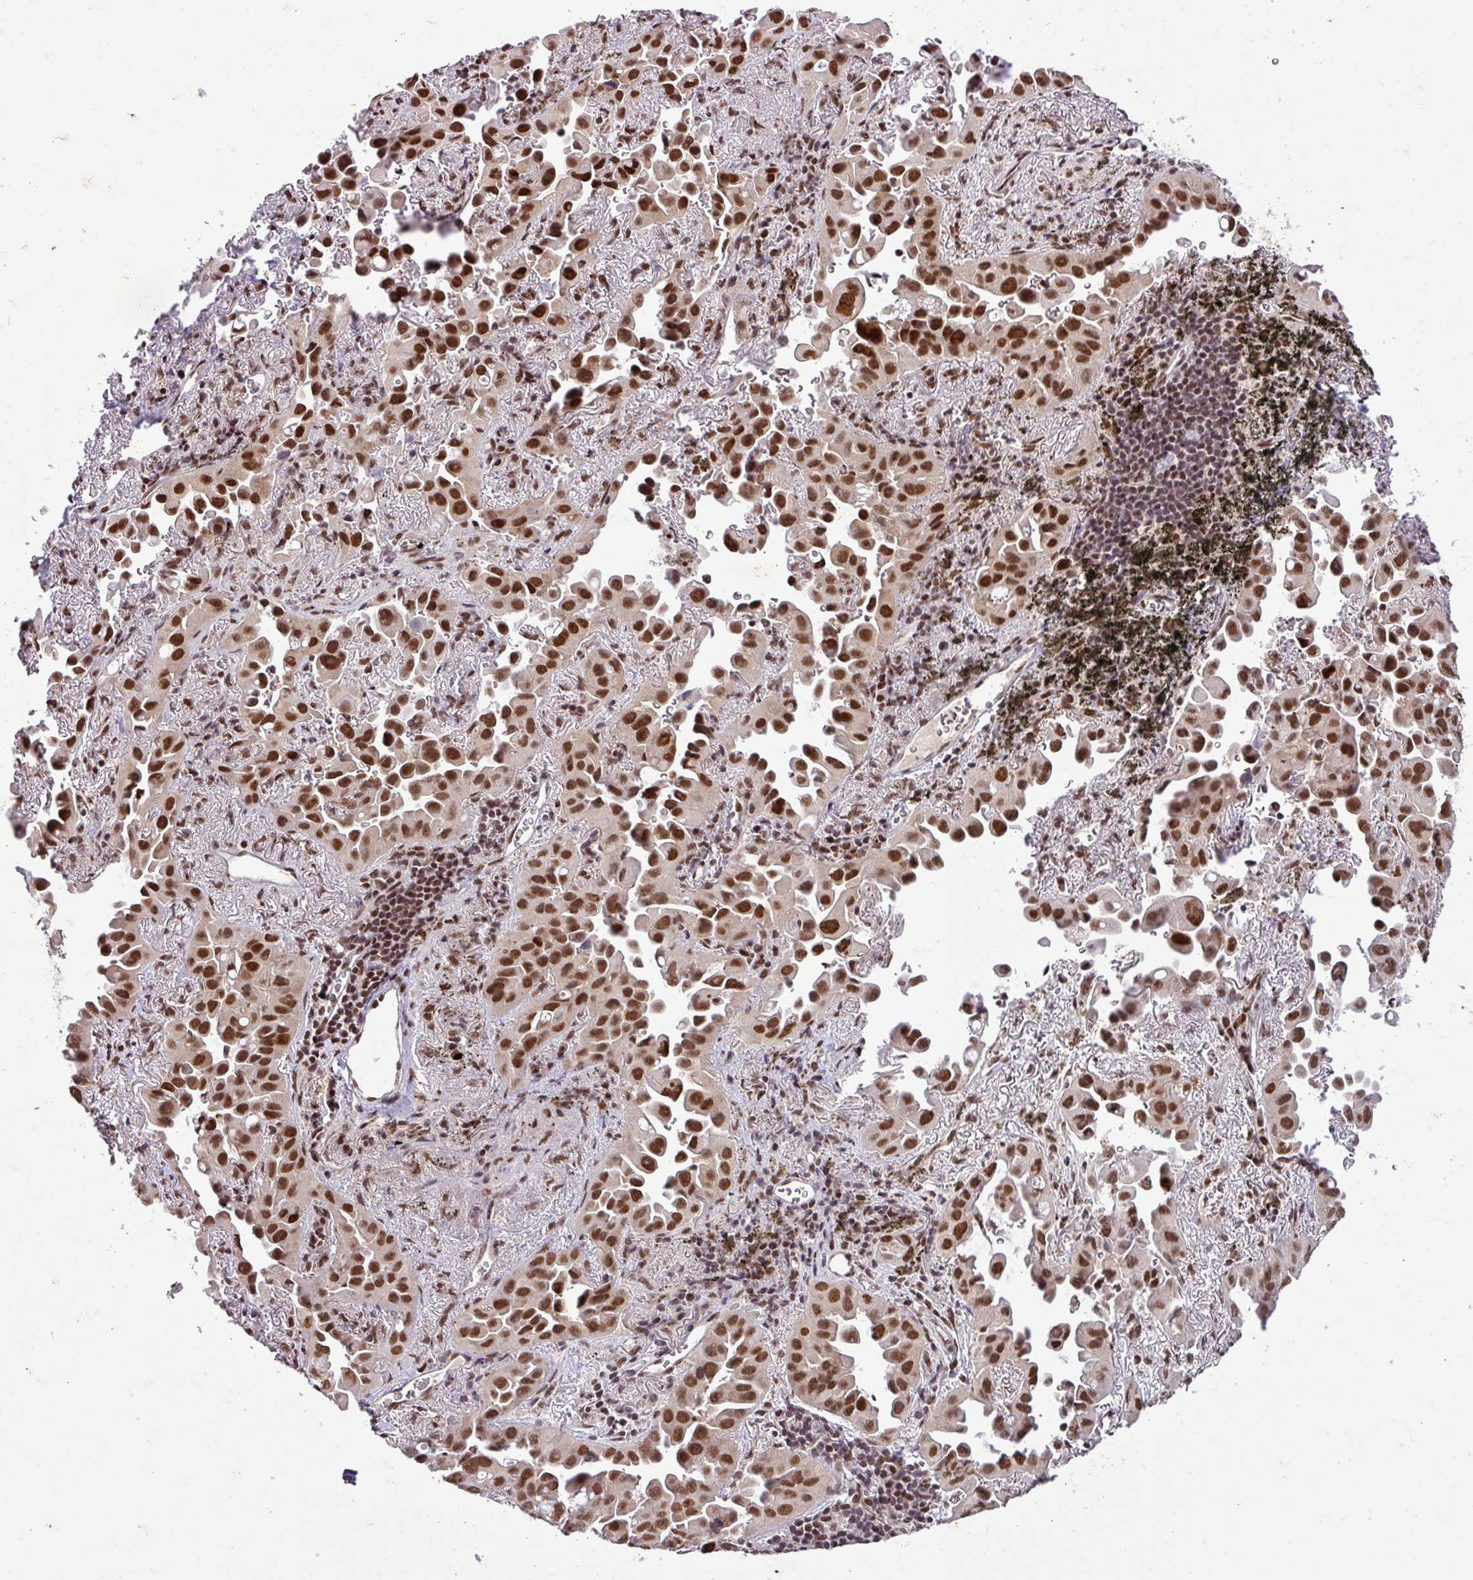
{"staining": {"intensity": "strong", "quantity": ">75%", "location": "nuclear"}, "tissue": "lung cancer", "cell_type": "Tumor cells", "image_type": "cancer", "snomed": [{"axis": "morphology", "description": "Adenocarcinoma, NOS"}, {"axis": "topography", "description": "Lung"}], "caption": "Protein expression by immunohistochemistry reveals strong nuclear expression in about >75% of tumor cells in adenocarcinoma (lung). (brown staining indicates protein expression, while blue staining denotes nuclei).", "gene": "SRSF2", "patient": {"sex": "male", "age": 68}}